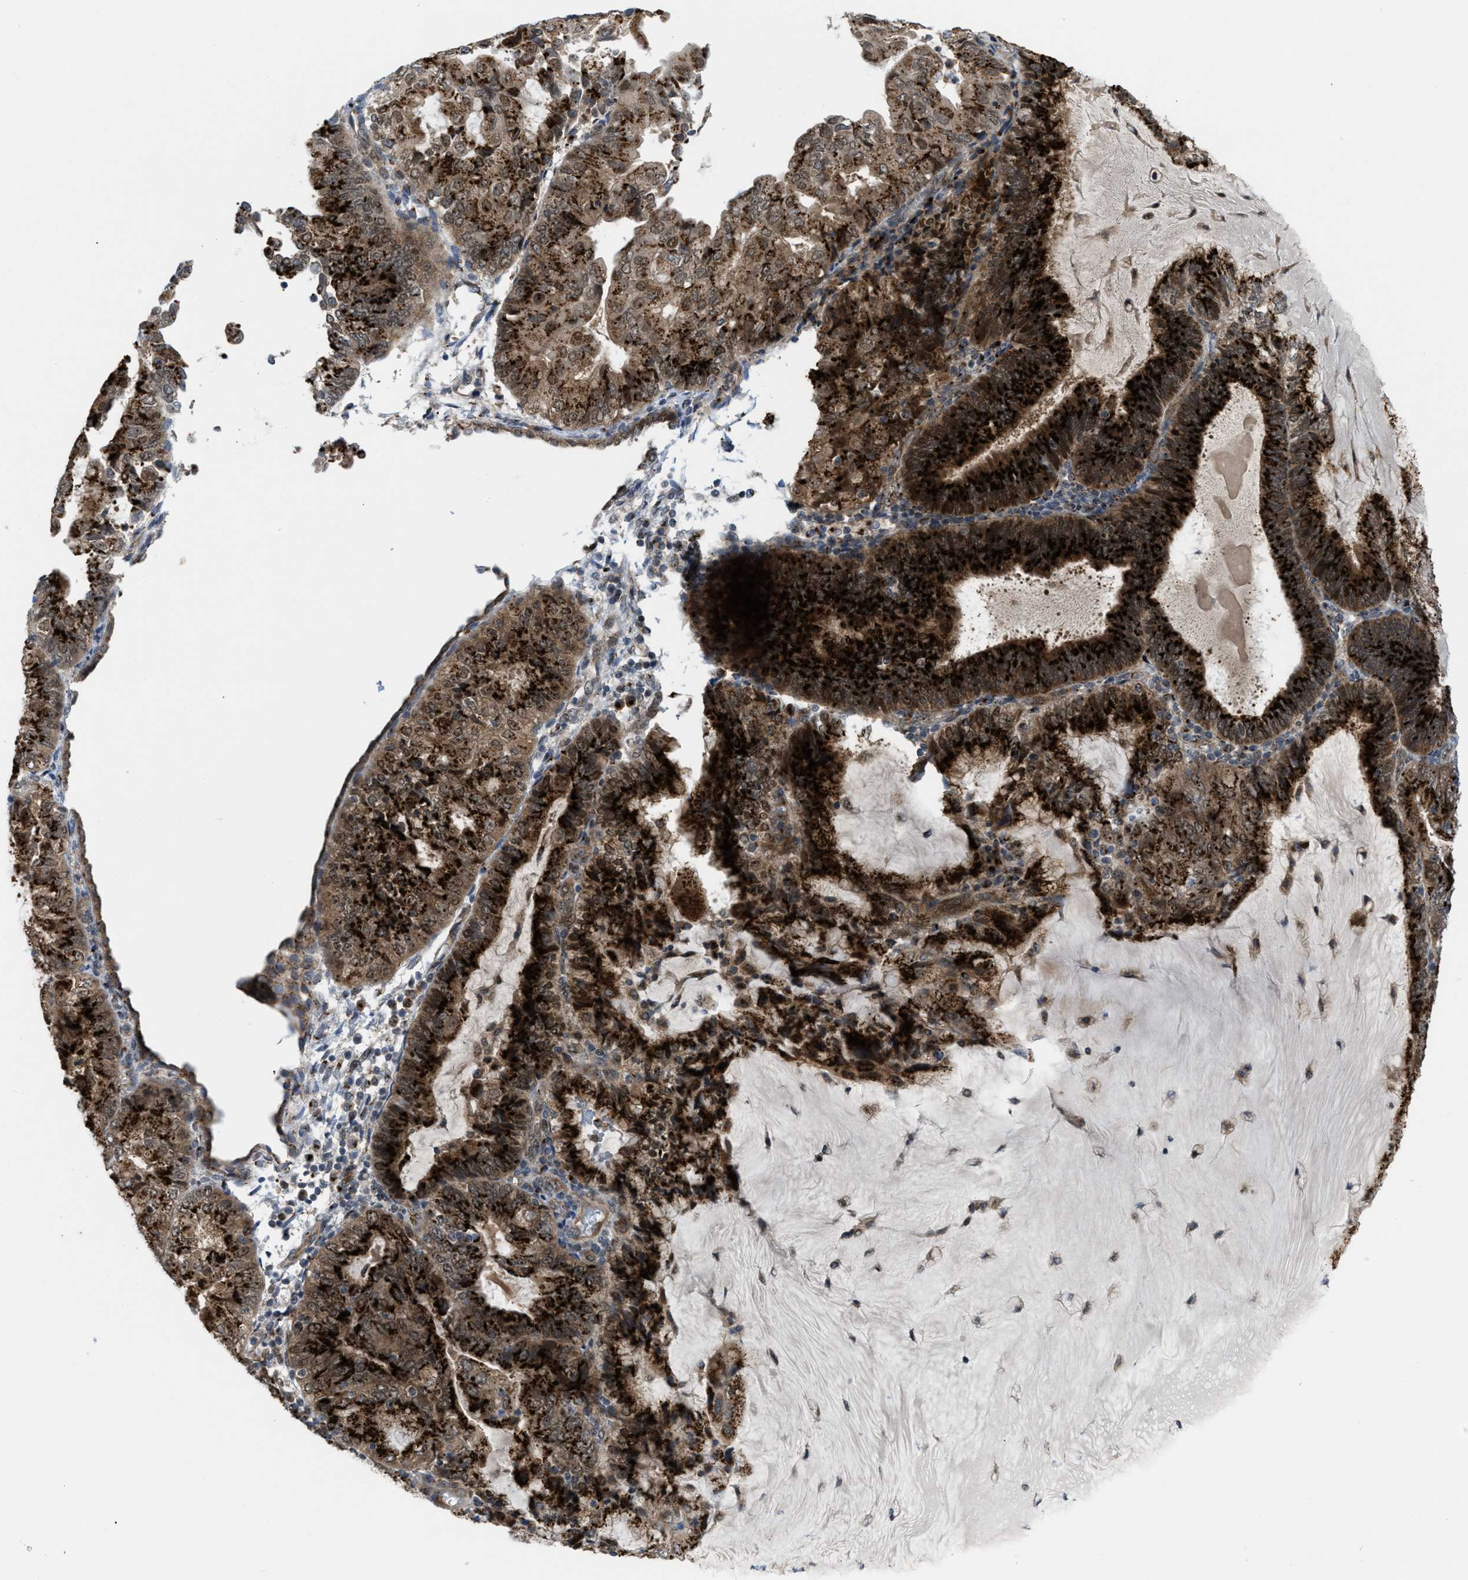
{"staining": {"intensity": "strong", "quantity": ">75%", "location": "cytoplasmic/membranous"}, "tissue": "endometrial cancer", "cell_type": "Tumor cells", "image_type": "cancer", "snomed": [{"axis": "morphology", "description": "Adenocarcinoma, NOS"}, {"axis": "topography", "description": "Endometrium"}], "caption": "Human endometrial adenocarcinoma stained for a protein (brown) displays strong cytoplasmic/membranous positive positivity in approximately >75% of tumor cells.", "gene": "SLC38A10", "patient": {"sex": "female", "age": 81}}